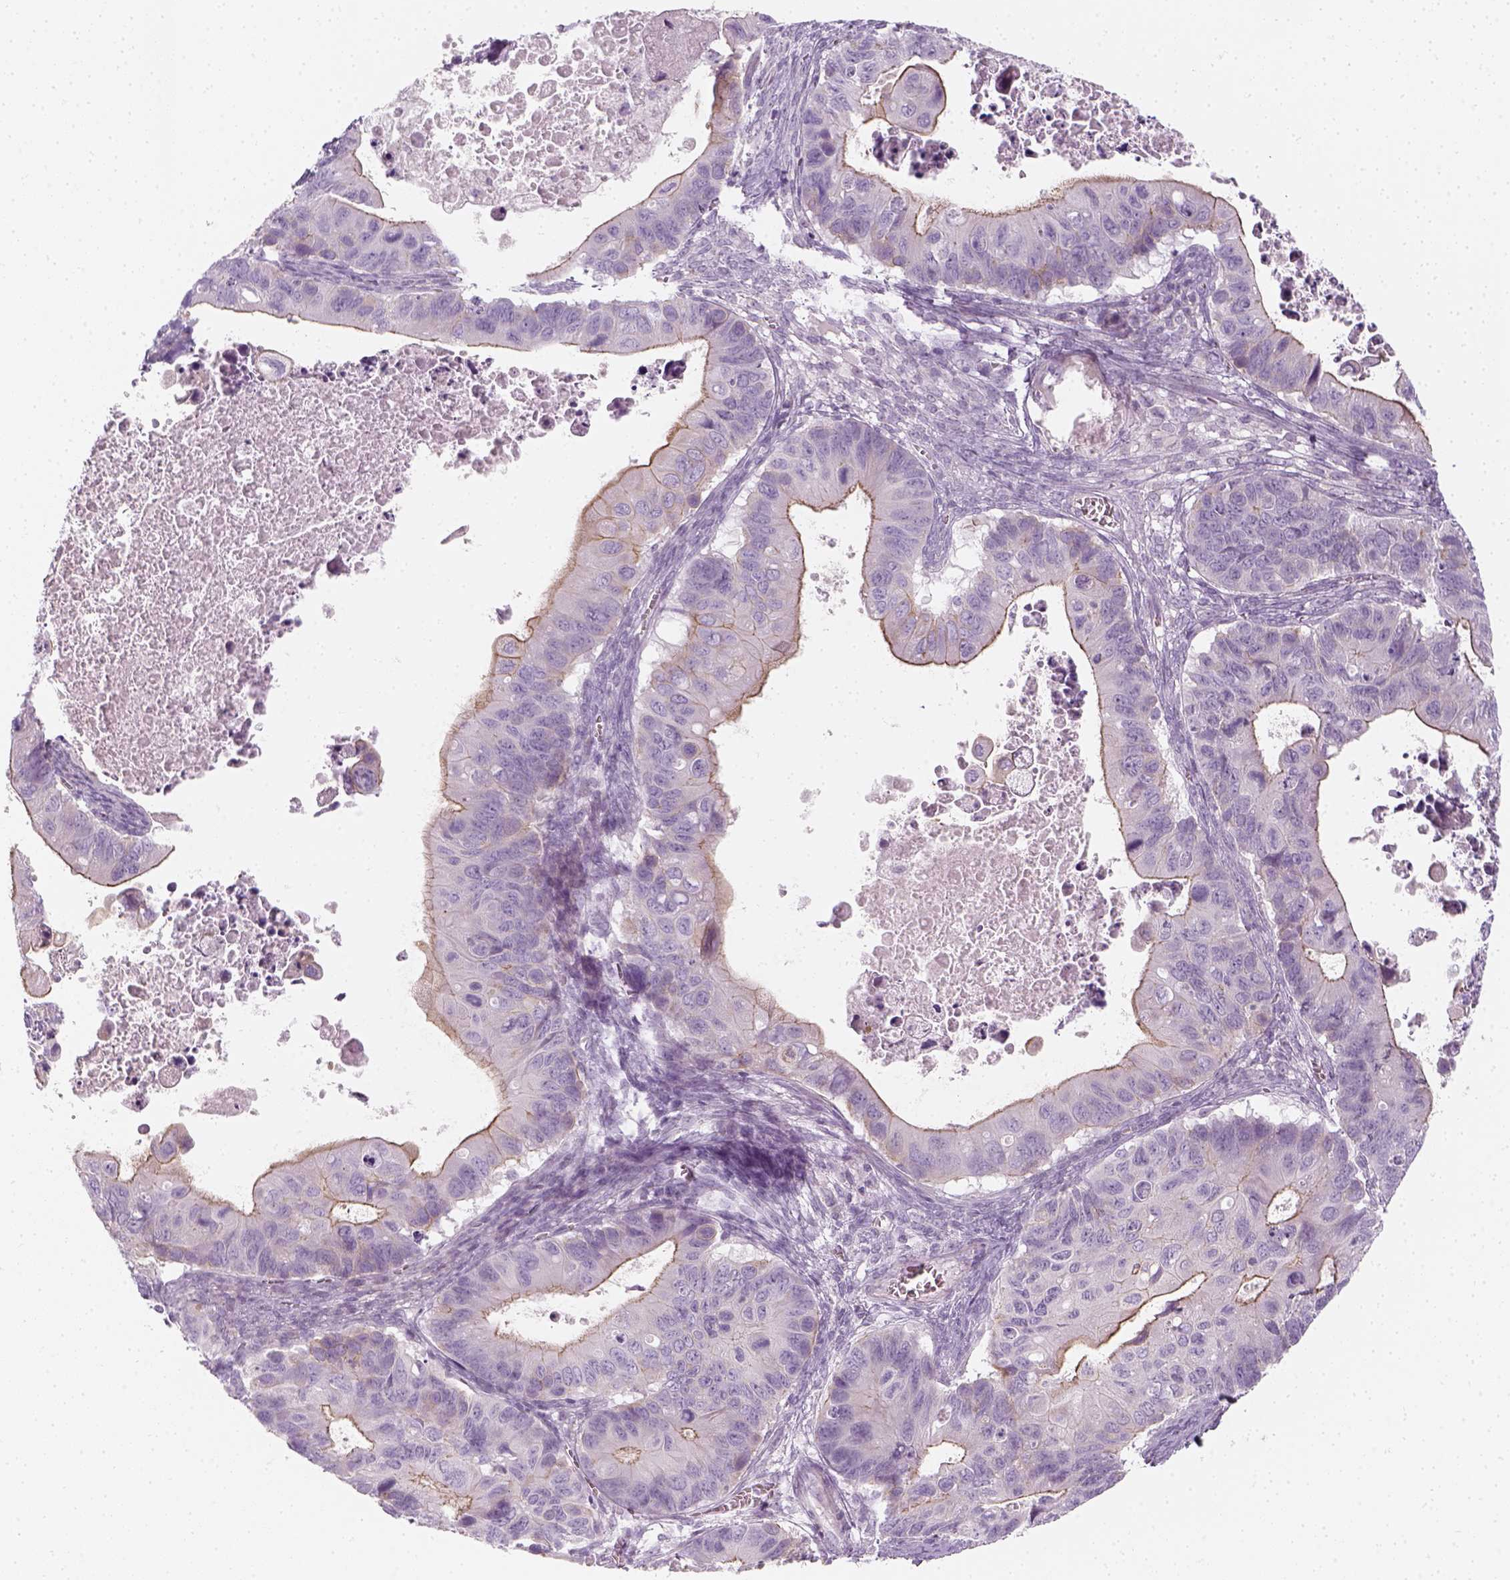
{"staining": {"intensity": "moderate", "quantity": "<25%", "location": "cytoplasmic/membranous"}, "tissue": "ovarian cancer", "cell_type": "Tumor cells", "image_type": "cancer", "snomed": [{"axis": "morphology", "description": "Cystadenocarcinoma, mucinous, NOS"}, {"axis": "topography", "description": "Ovary"}], "caption": "Ovarian cancer was stained to show a protein in brown. There is low levels of moderate cytoplasmic/membranous staining in about <25% of tumor cells. Immunohistochemistry stains the protein in brown and the nuclei are stained blue.", "gene": "PRAME", "patient": {"sex": "female", "age": 64}}